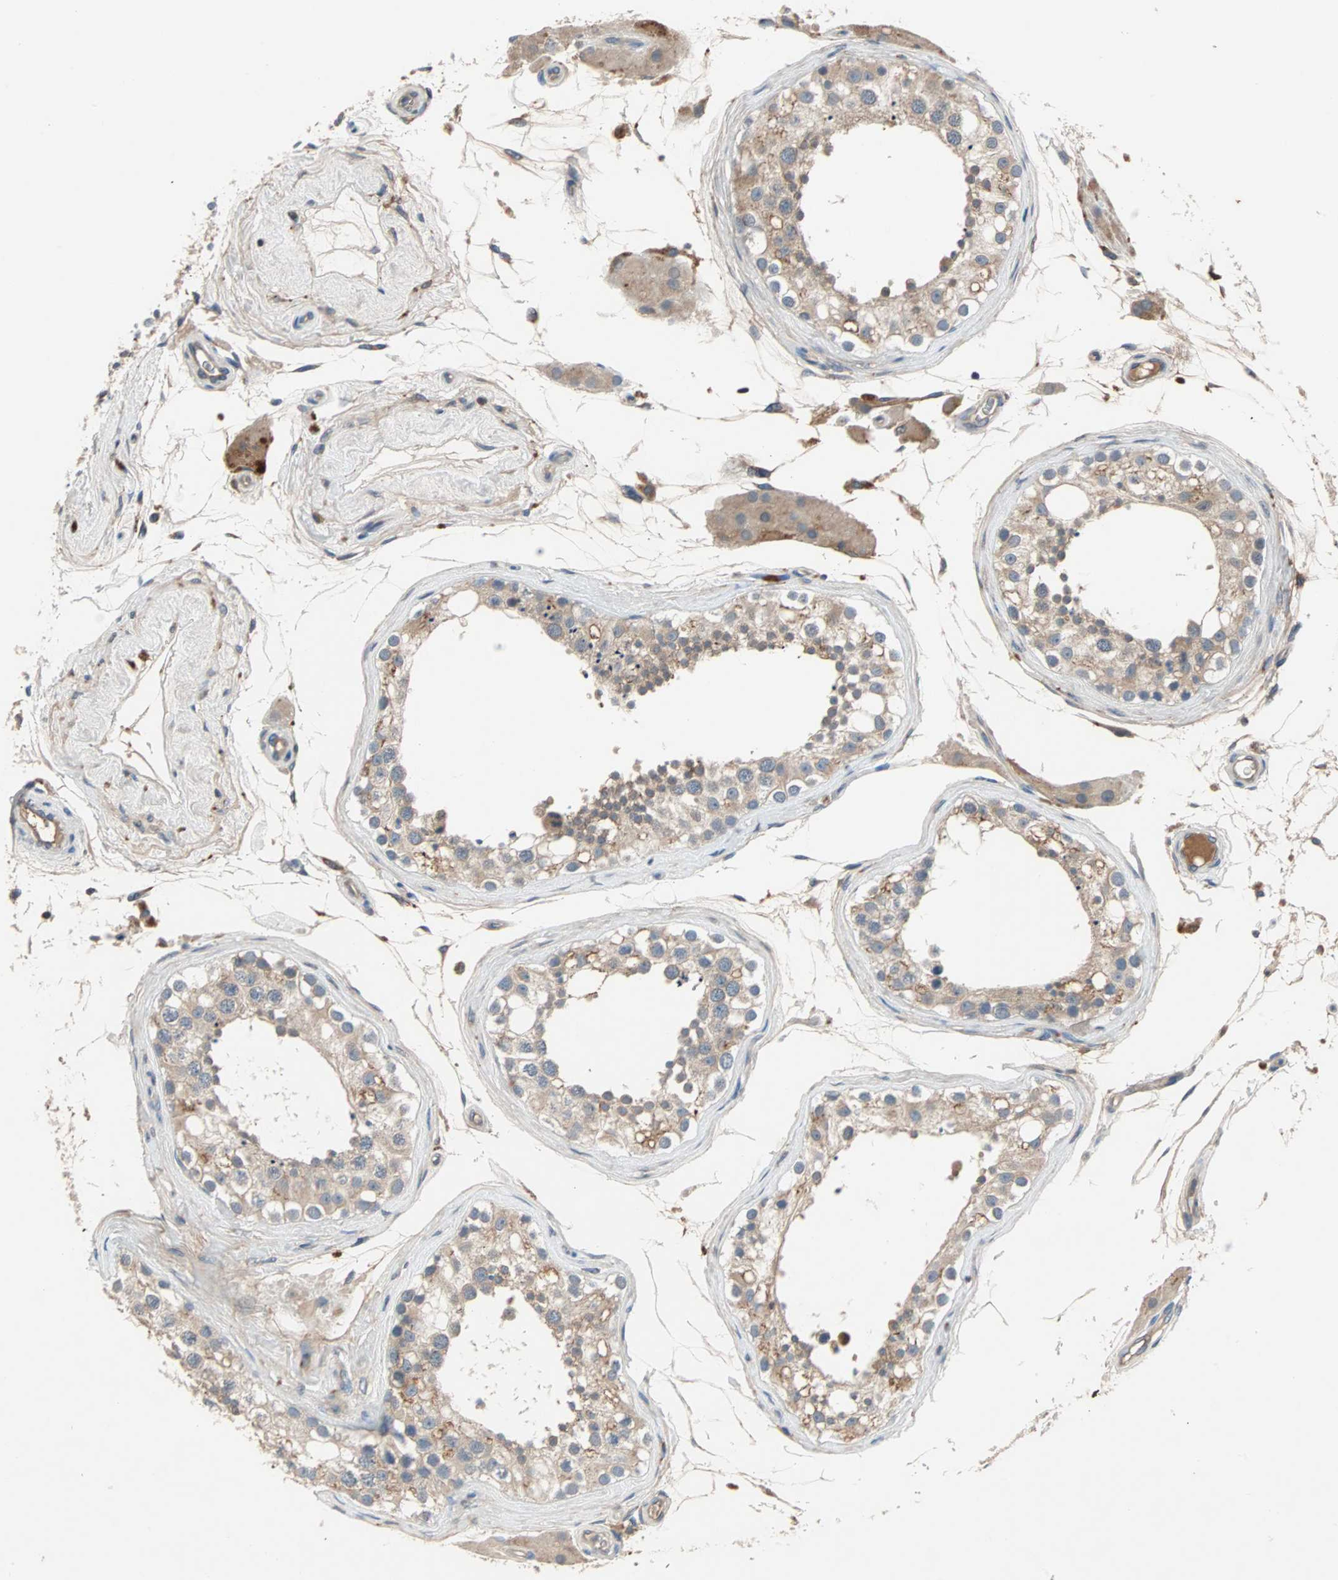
{"staining": {"intensity": "weak", "quantity": "<25%", "location": "cytoplasmic/membranous"}, "tissue": "testis", "cell_type": "Cells in seminiferous ducts", "image_type": "normal", "snomed": [{"axis": "morphology", "description": "Normal tissue, NOS"}, {"axis": "topography", "description": "Testis"}], "caption": "A photomicrograph of testis stained for a protein demonstrates no brown staining in cells in seminiferous ducts. (DAB immunohistochemistry (IHC) with hematoxylin counter stain).", "gene": "MAP4K1", "patient": {"sex": "male", "age": 68}}